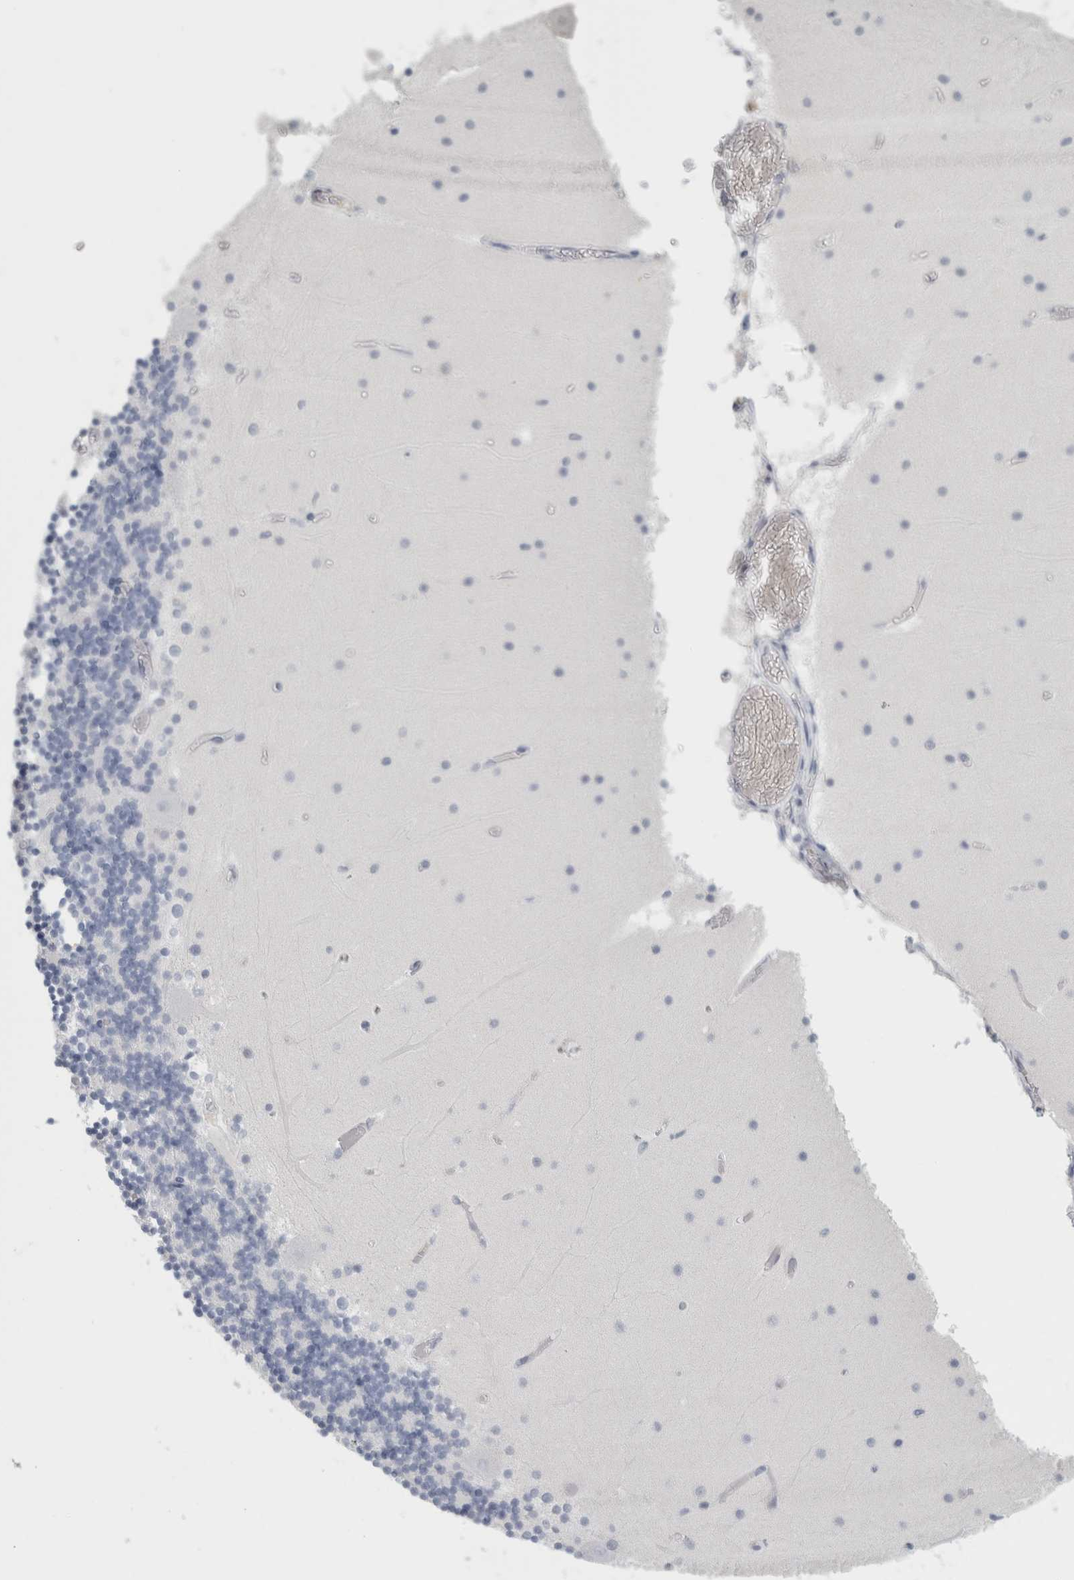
{"staining": {"intensity": "negative", "quantity": "none", "location": "none"}, "tissue": "cerebellum", "cell_type": "Cells in granular layer", "image_type": "normal", "snomed": [{"axis": "morphology", "description": "Normal tissue, NOS"}, {"axis": "topography", "description": "Cerebellum"}], "caption": "IHC of normal human cerebellum exhibits no staining in cells in granular layer. (DAB immunohistochemistry (IHC), high magnification).", "gene": "TSPAN8", "patient": {"sex": "female", "age": 28}}